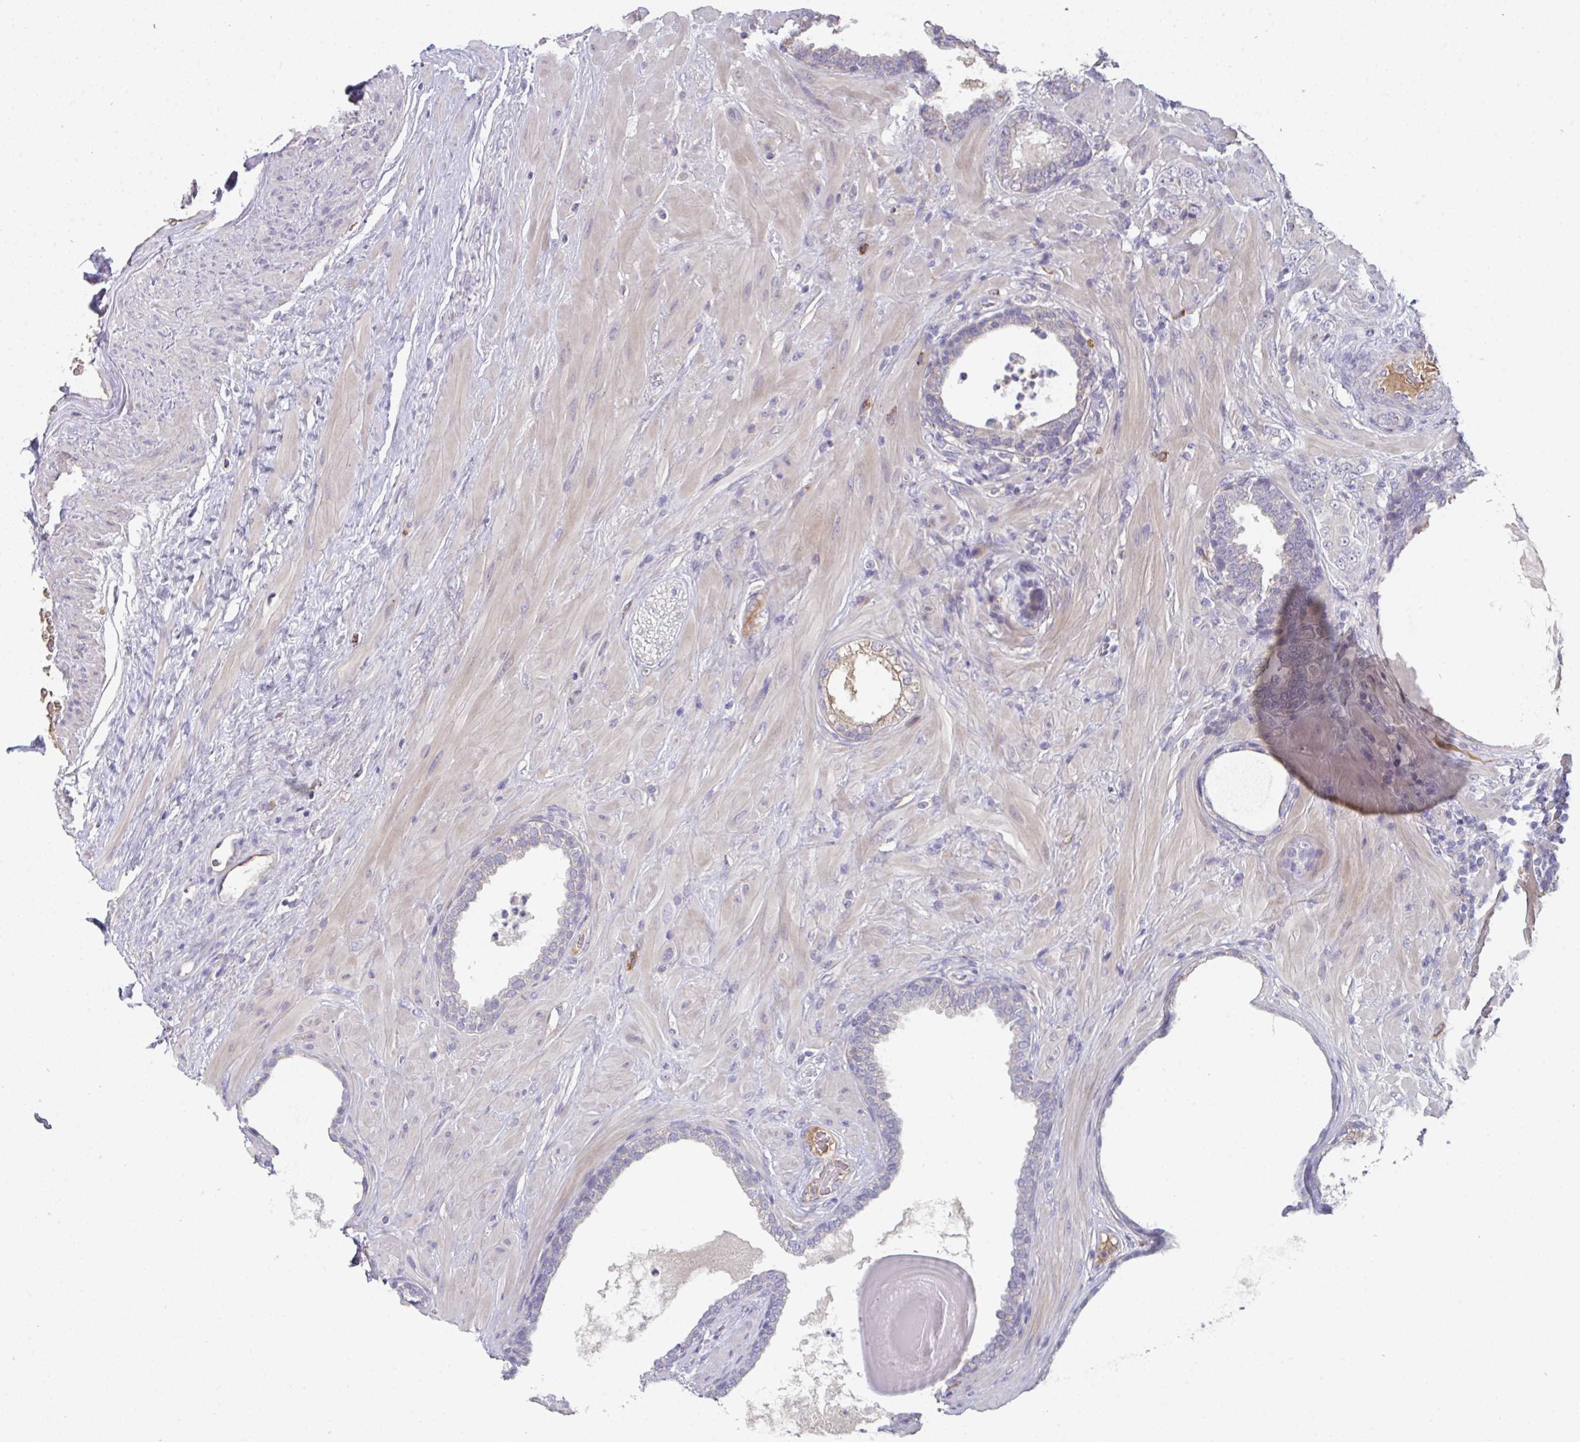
{"staining": {"intensity": "negative", "quantity": "none", "location": "none"}, "tissue": "prostate cancer", "cell_type": "Tumor cells", "image_type": "cancer", "snomed": [{"axis": "morphology", "description": "Adenocarcinoma, High grade"}, {"axis": "topography", "description": "Prostate"}], "caption": "High power microscopy photomicrograph of an IHC histopathology image of prostate cancer, revealing no significant expression in tumor cells.", "gene": "HGFAC", "patient": {"sex": "male", "age": 62}}